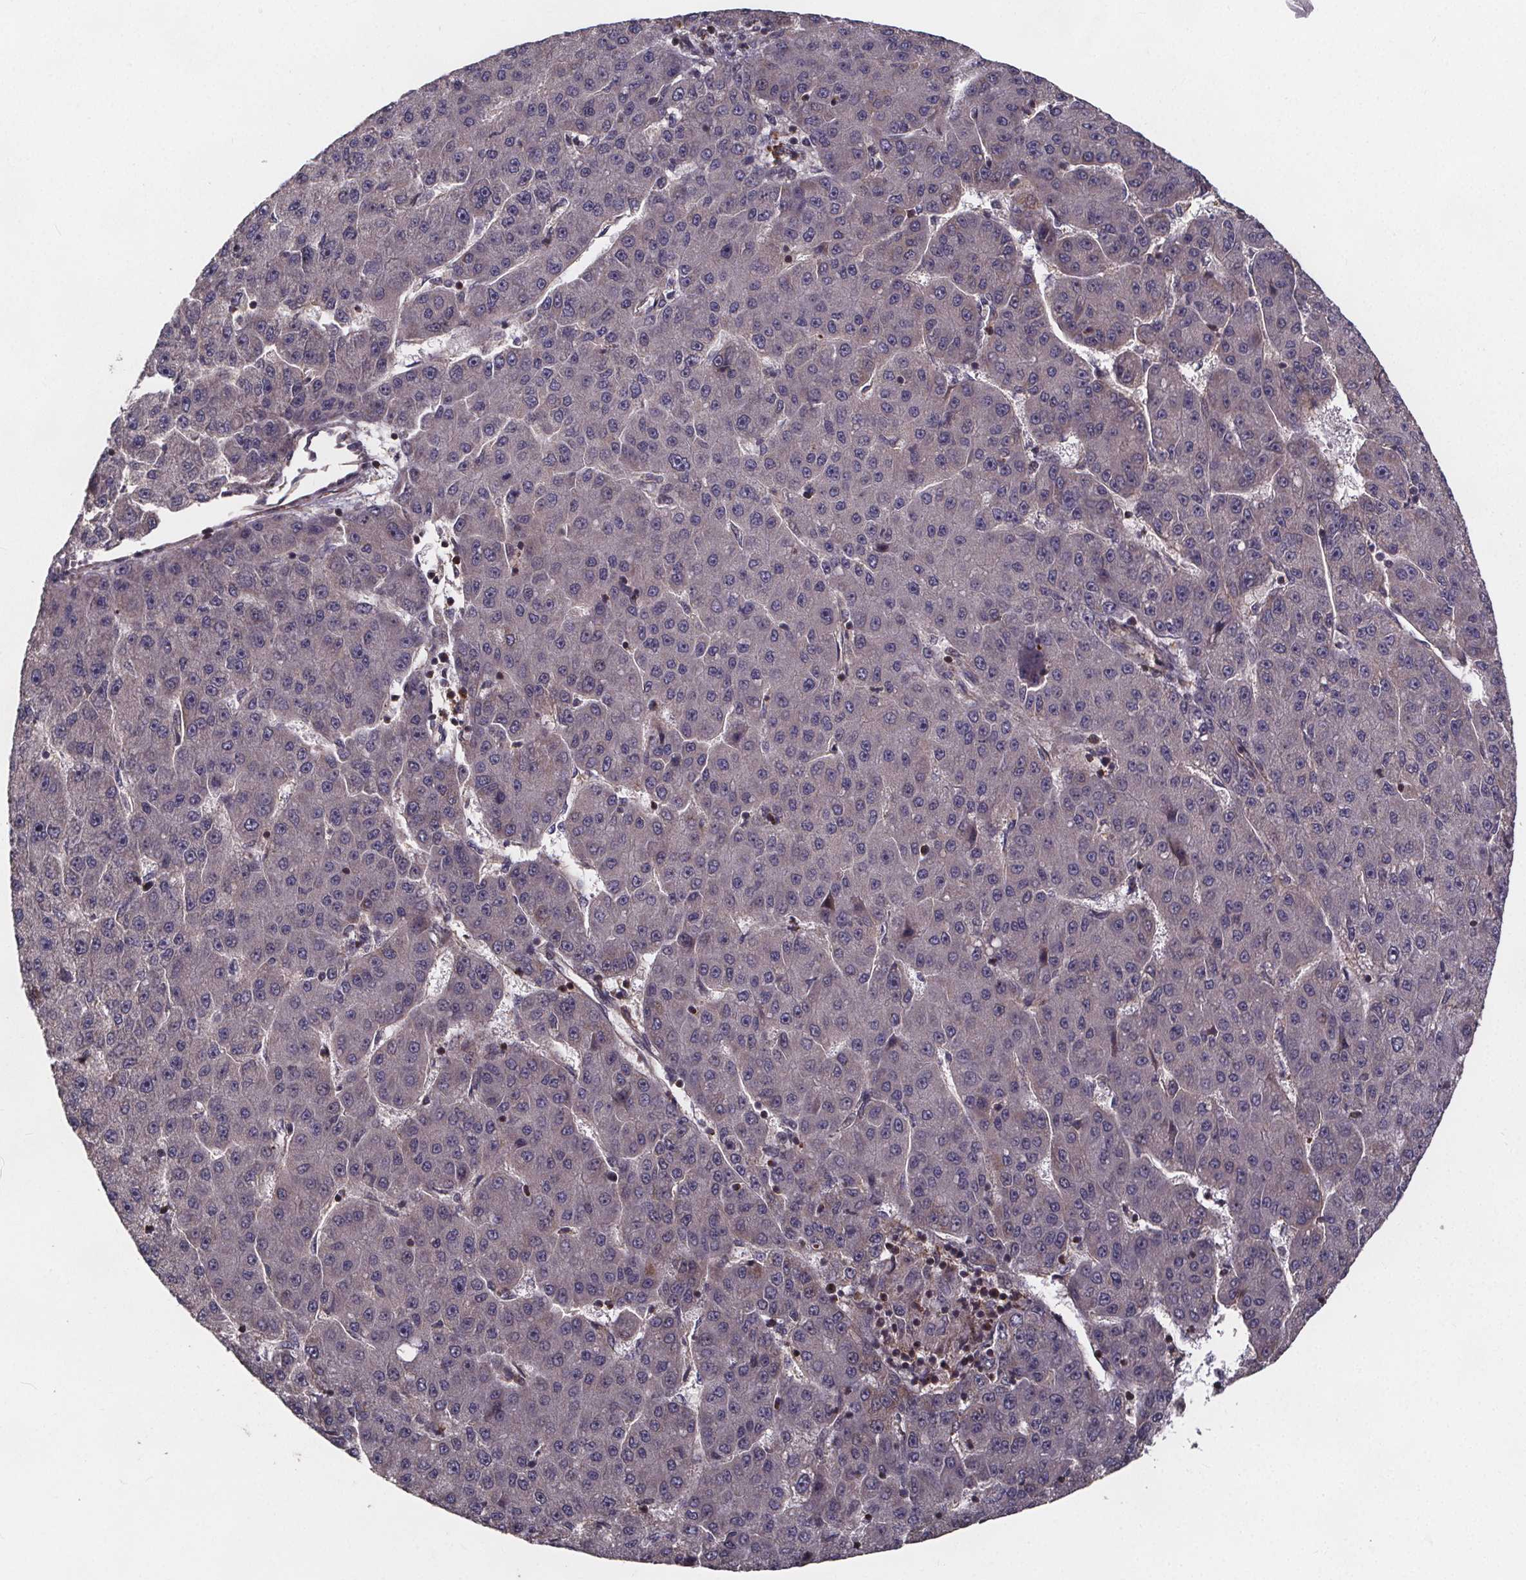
{"staining": {"intensity": "moderate", "quantity": "25%-75%", "location": "cytoplasmic/membranous"}, "tissue": "liver cancer", "cell_type": "Tumor cells", "image_type": "cancer", "snomed": [{"axis": "morphology", "description": "Carcinoma, Hepatocellular, NOS"}, {"axis": "topography", "description": "Liver"}], "caption": "Immunohistochemical staining of liver cancer exhibits medium levels of moderate cytoplasmic/membranous protein positivity in about 25%-75% of tumor cells.", "gene": "YME1L1", "patient": {"sex": "male", "age": 67}}